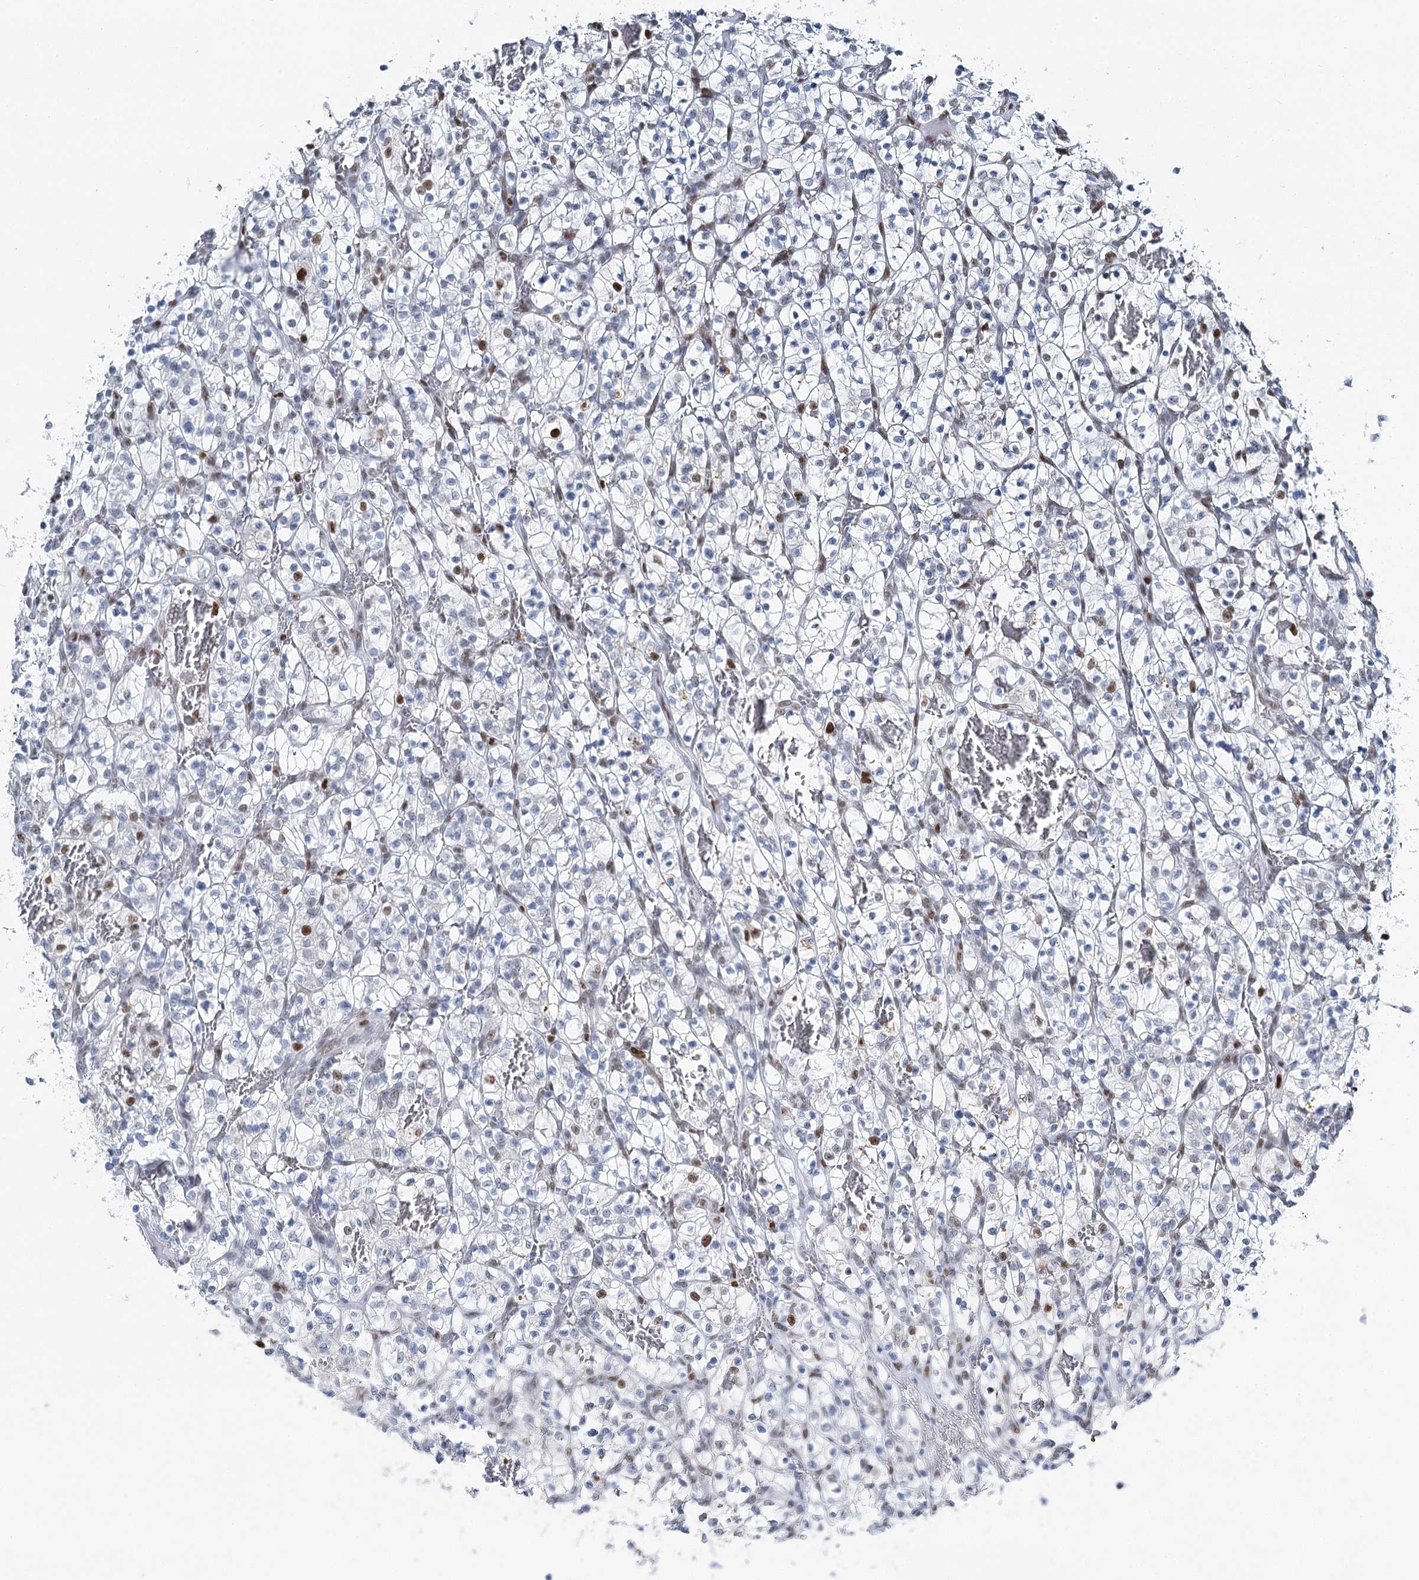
{"staining": {"intensity": "moderate", "quantity": "<25%", "location": "nuclear"}, "tissue": "renal cancer", "cell_type": "Tumor cells", "image_type": "cancer", "snomed": [{"axis": "morphology", "description": "Adenocarcinoma, NOS"}, {"axis": "topography", "description": "Kidney"}], "caption": "A micrograph of renal cancer stained for a protein displays moderate nuclear brown staining in tumor cells.", "gene": "HAT1", "patient": {"sex": "female", "age": 57}}